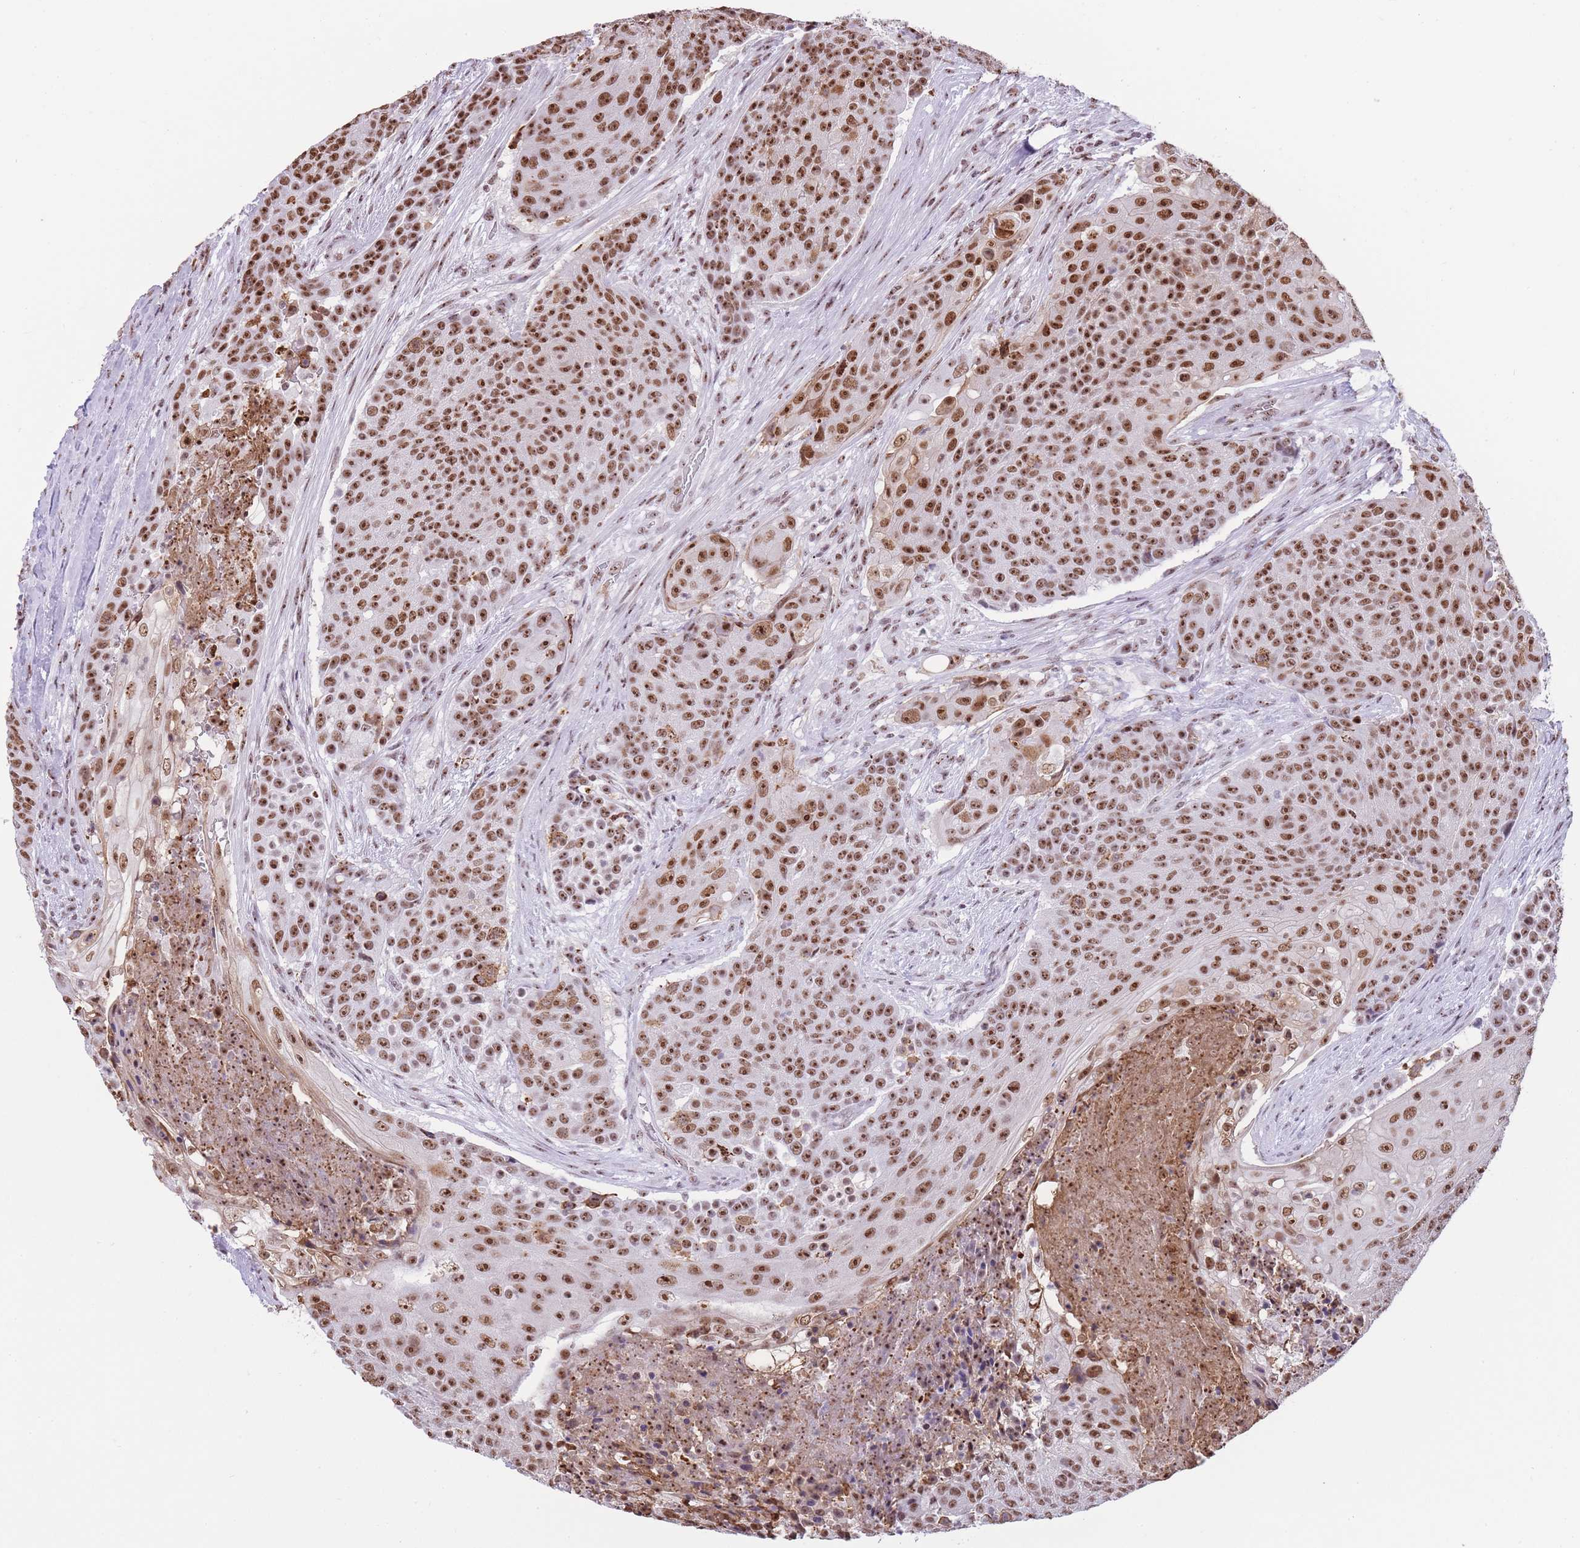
{"staining": {"intensity": "strong", "quantity": ">75%", "location": "nuclear"}, "tissue": "urothelial cancer", "cell_type": "Tumor cells", "image_type": "cancer", "snomed": [{"axis": "morphology", "description": "Urothelial carcinoma, High grade"}, {"axis": "topography", "description": "Urinary bladder"}], "caption": "Strong nuclear protein positivity is identified in approximately >75% of tumor cells in high-grade urothelial carcinoma.", "gene": "EVC2", "patient": {"sex": "female", "age": 63}}